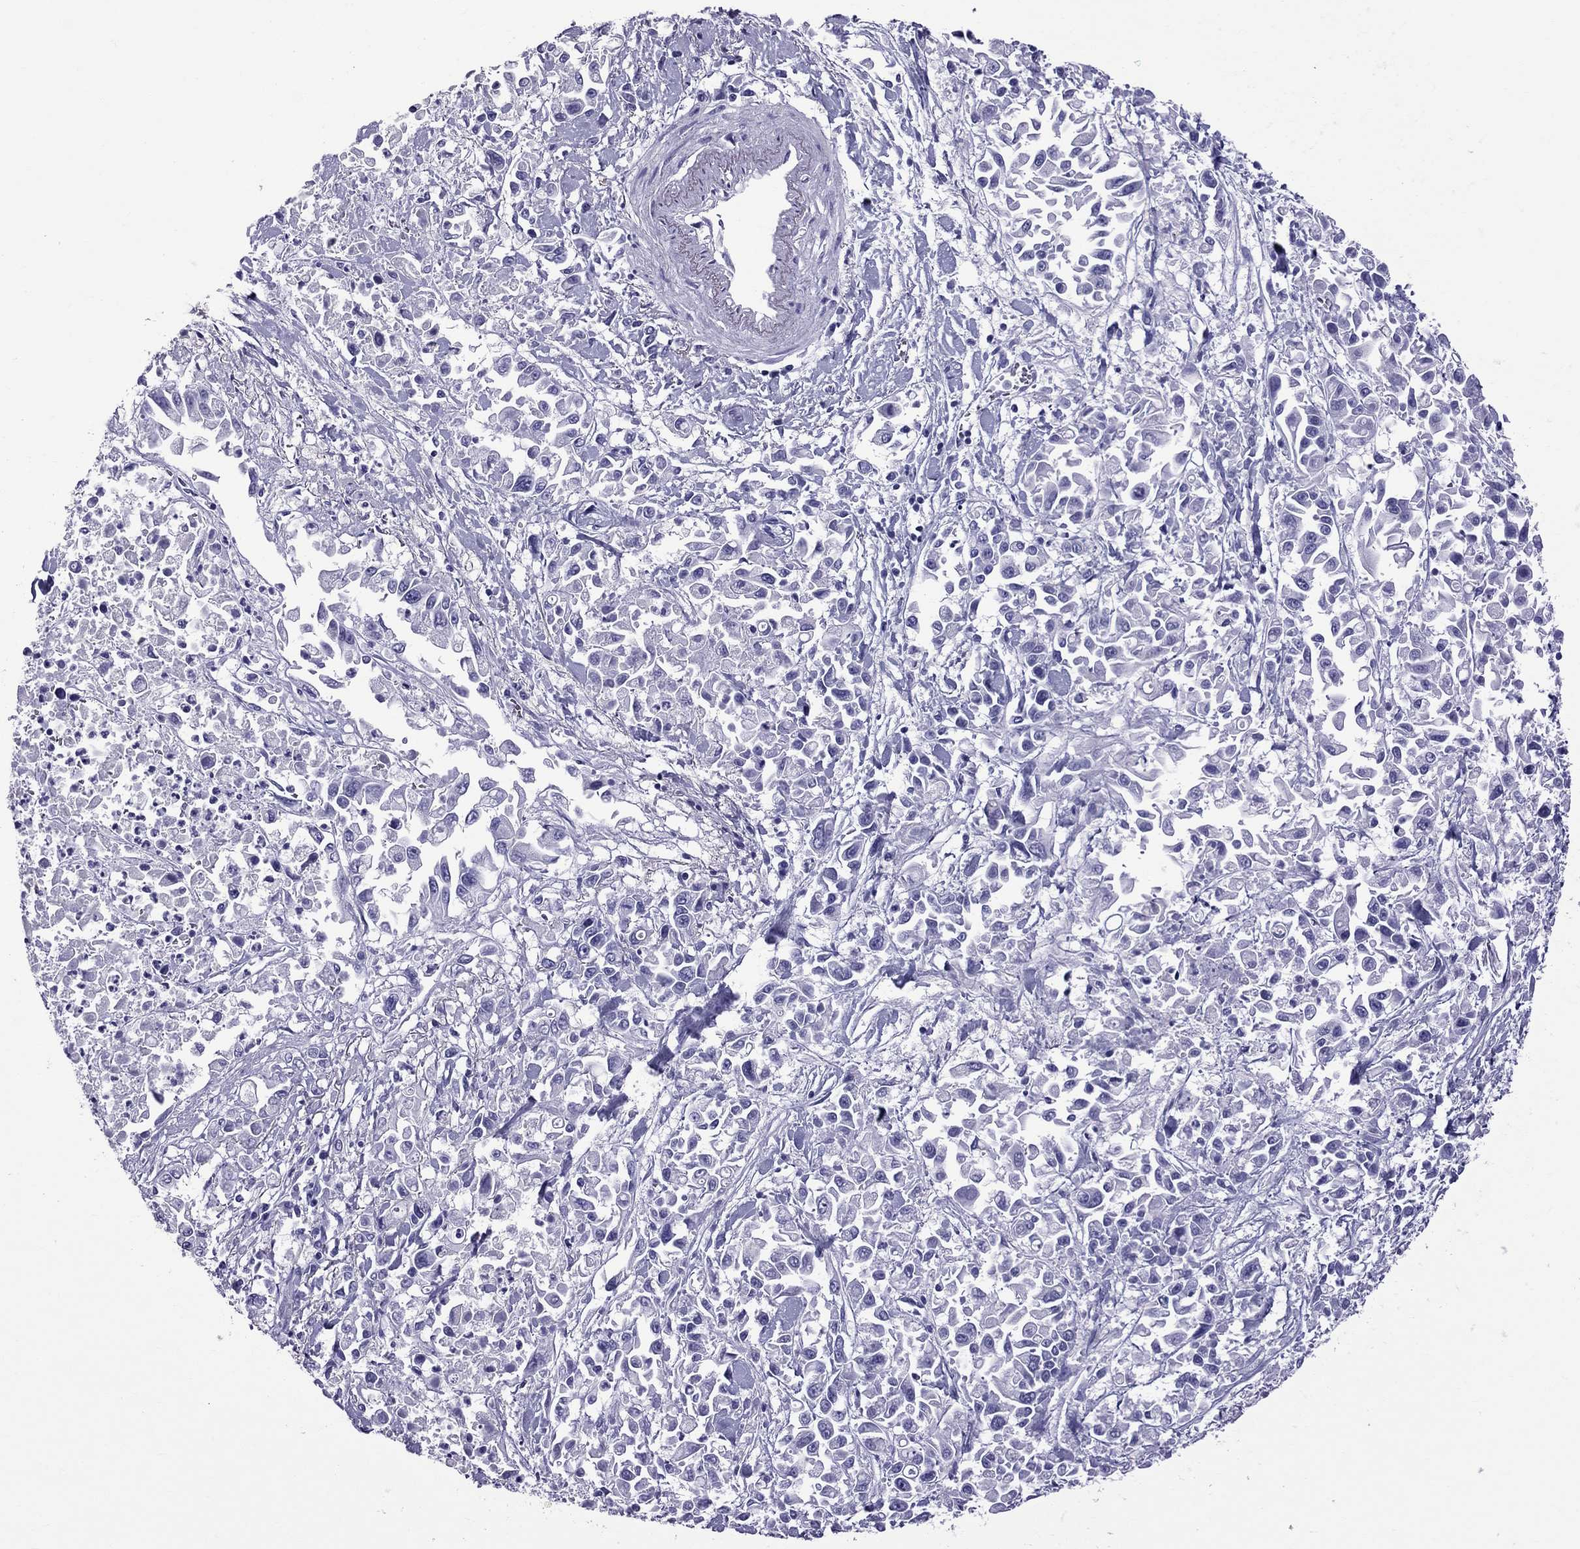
{"staining": {"intensity": "negative", "quantity": "none", "location": "none"}, "tissue": "pancreatic cancer", "cell_type": "Tumor cells", "image_type": "cancer", "snomed": [{"axis": "morphology", "description": "Adenocarcinoma, NOS"}, {"axis": "topography", "description": "Pancreas"}], "caption": "A high-resolution micrograph shows IHC staining of adenocarcinoma (pancreatic), which displays no significant staining in tumor cells. The staining was performed using DAB to visualize the protein expression in brown, while the nuclei were stained in blue with hematoxylin (Magnification: 20x).", "gene": "SCART1", "patient": {"sex": "female", "age": 83}}